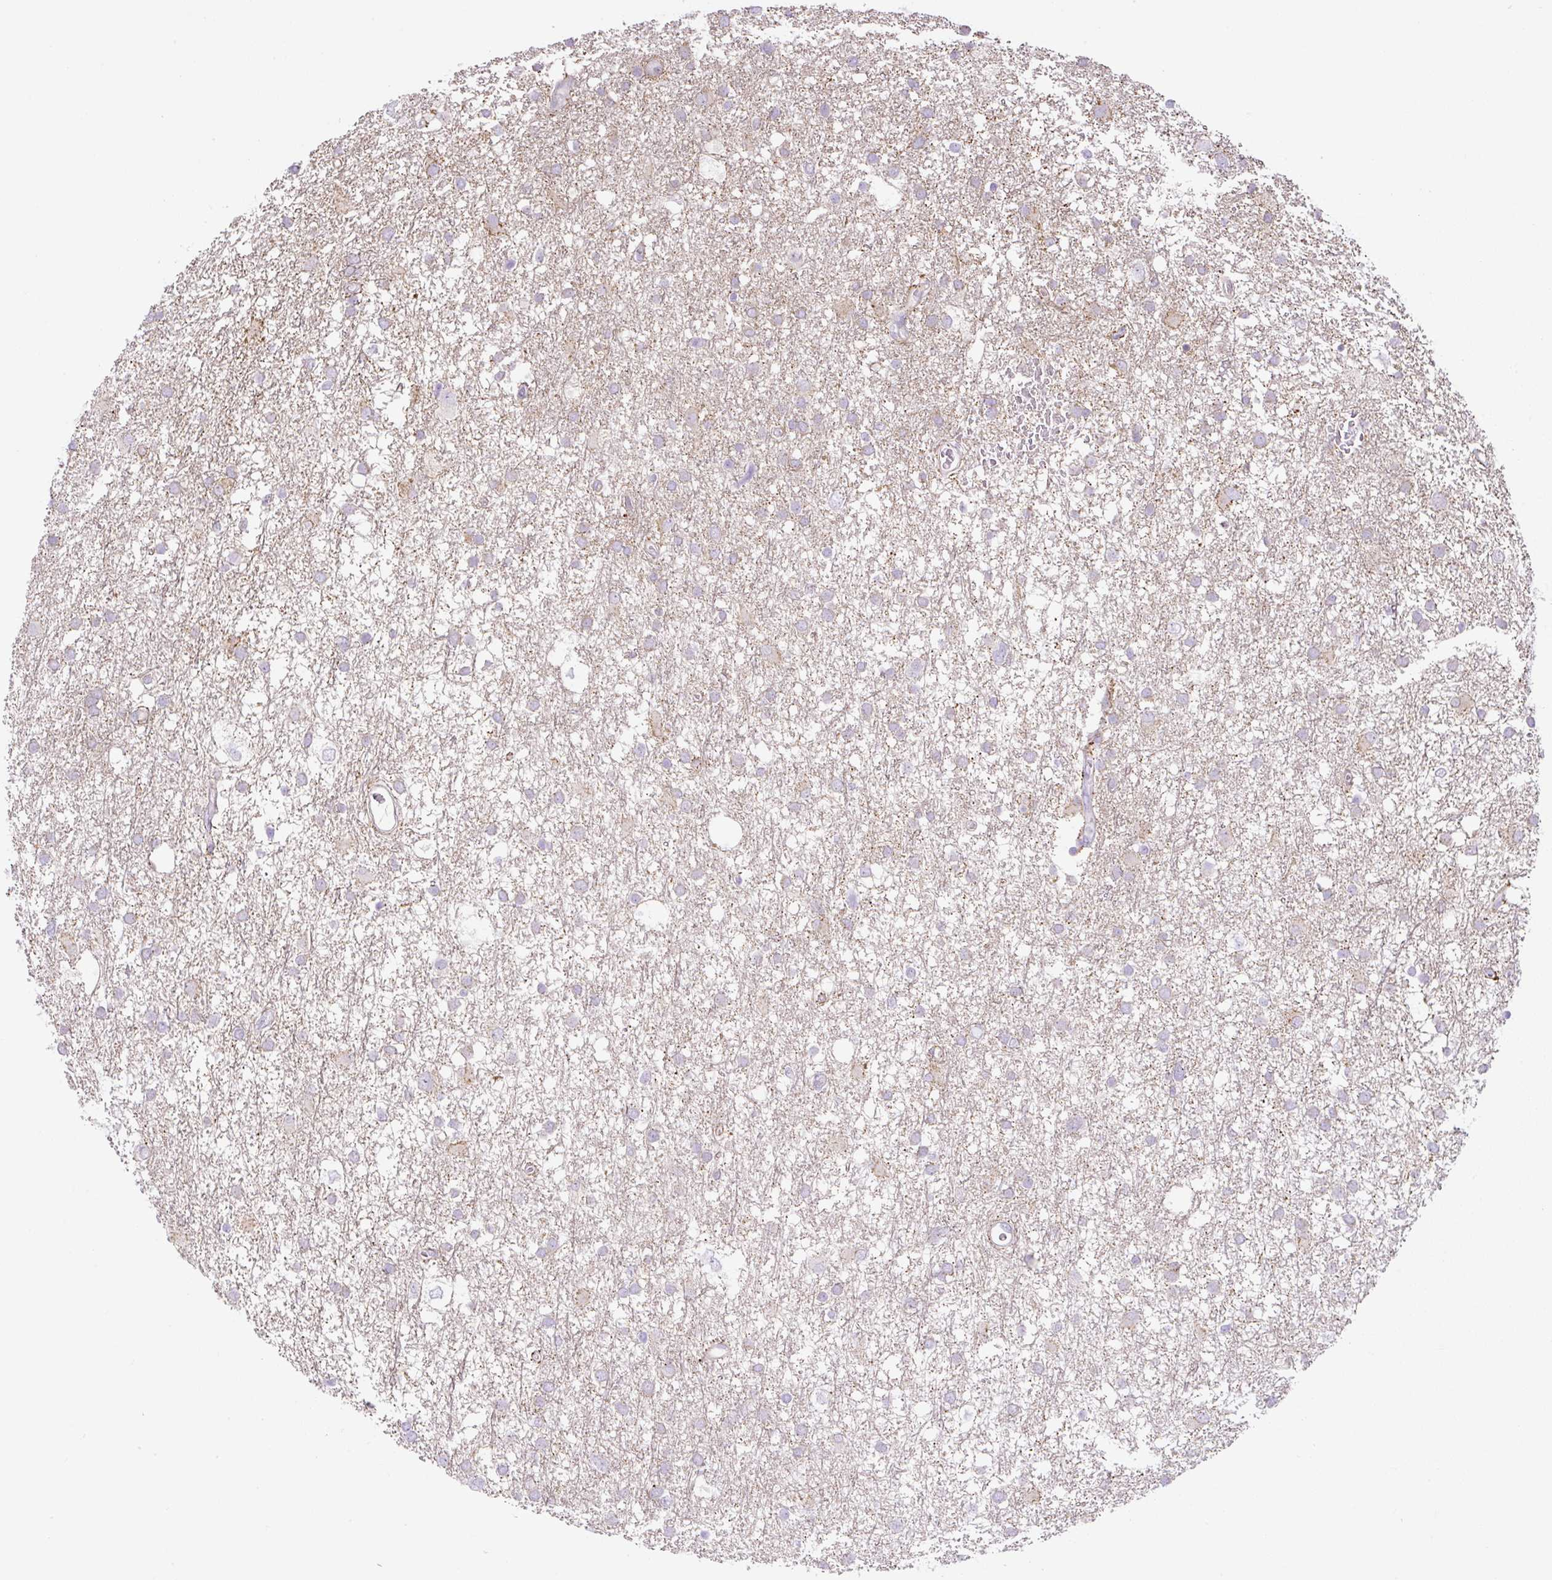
{"staining": {"intensity": "weak", "quantity": ">75%", "location": "cytoplasmic/membranous"}, "tissue": "glioma", "cell_type": "Tumor cells", "image_type": "cancer", "snomed": [{"axis": "morphology", "description": "Glioma, malignant, High grade"}, {"axis": "topography", "description": "Brain"}], "caption": "Immunohistochemical staining of malignant glioma (high-grade) displays low levels of weak cytoplasmic/membranous positivity in approximately >75% of tumor cells.", "gene": "ADAMTS19", "patient": {"sex": "male", "age": 61}}